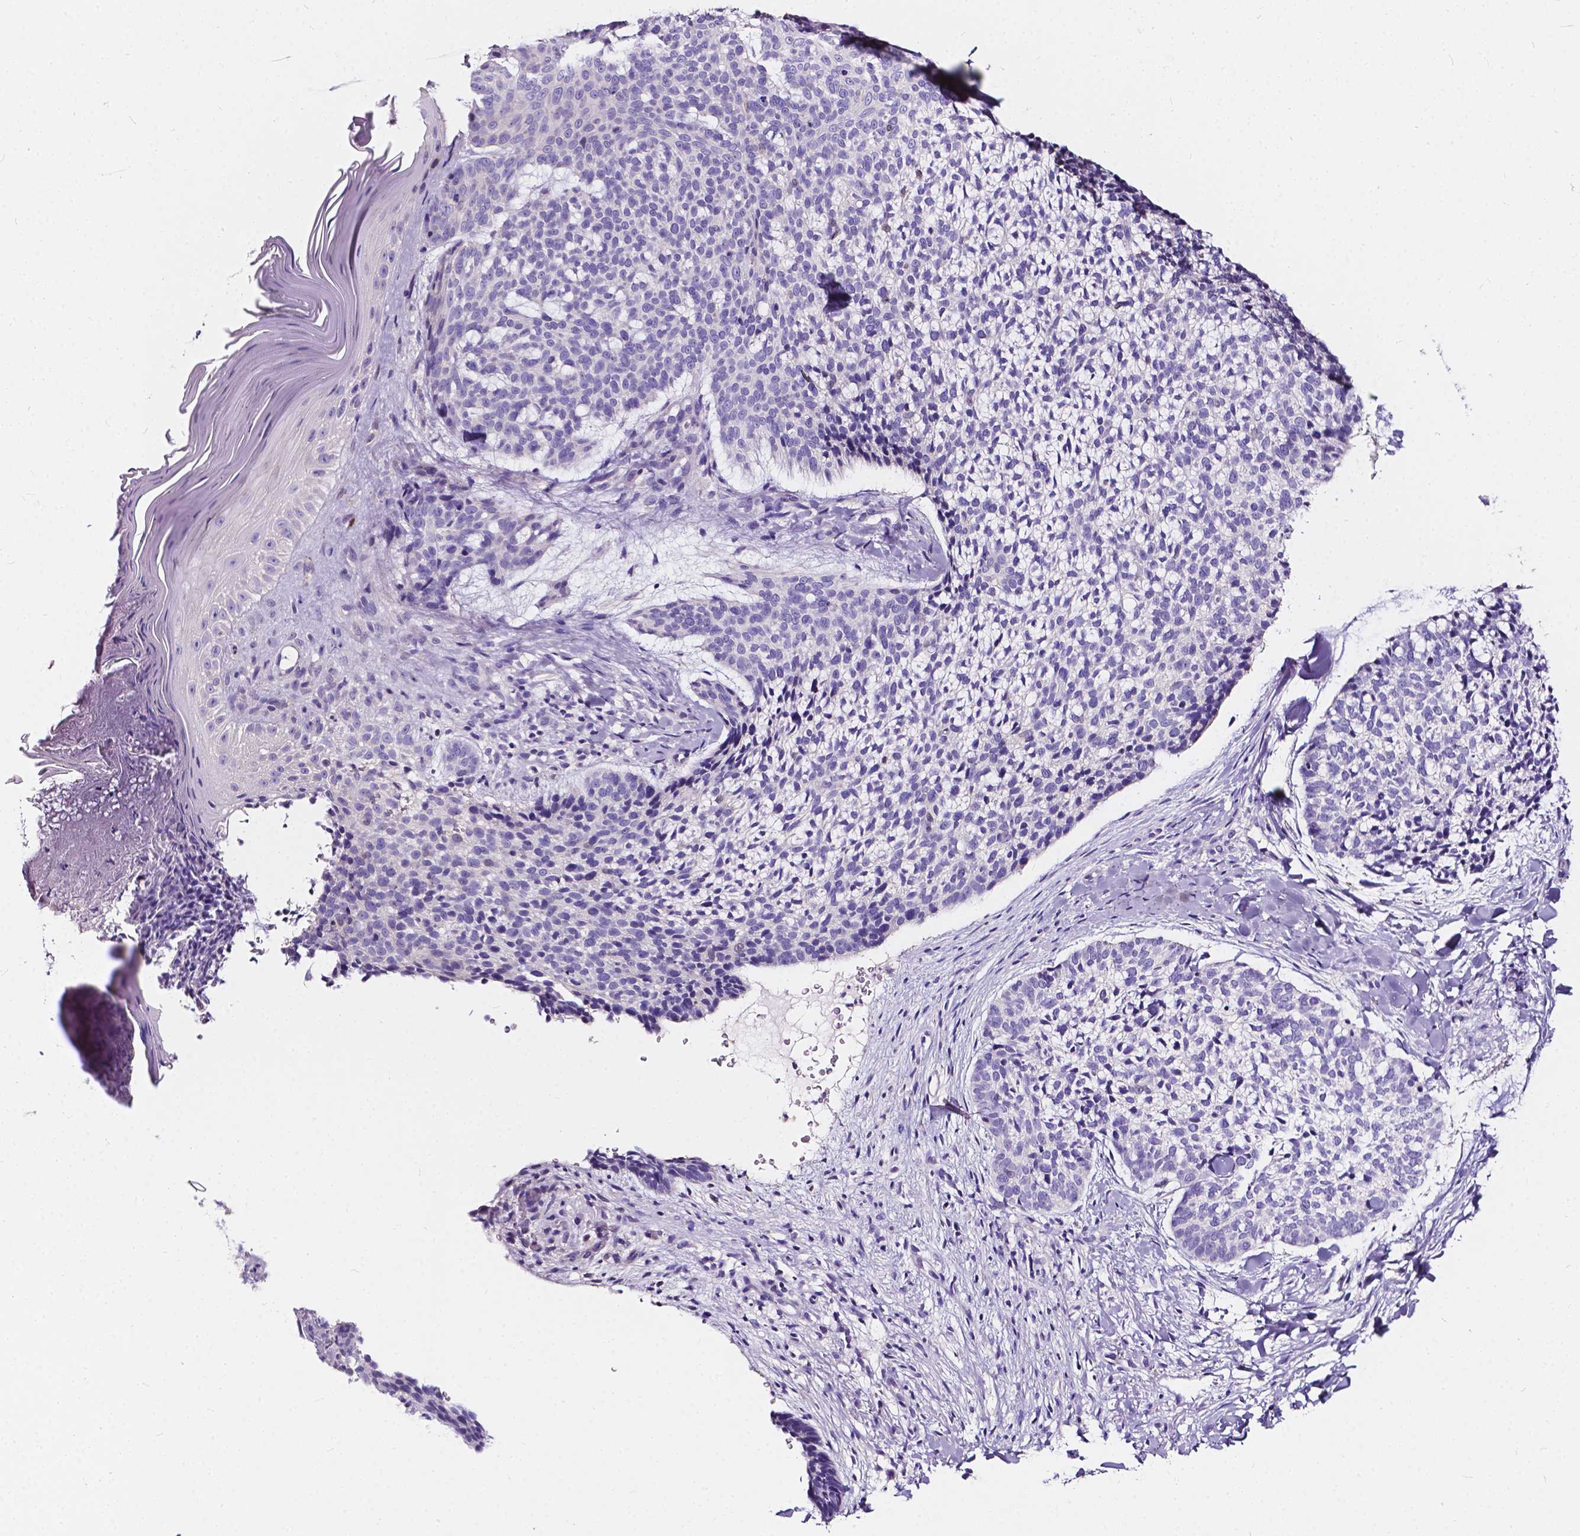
{"staining": {"intensity": "negative", "quantity": "none", "location": "none"}, "tissue": "skin cancer", "cell_type": "Tumor cells", "image_type": "cancer", "snomed": [{"axis": "morphology", "description": "Basal cell carcinoma"}, {"axis": "topography", "description": "Skin"}], "caption": "Tumor cells are negative for protein expression in human skin basal cell carcinoma. (DAB immunohistochemistry (IHC) visualized using brightfield microscopy, high magnification).", "gene": "CLSTN2", "patient": {"sex": "male", "age": 64}}